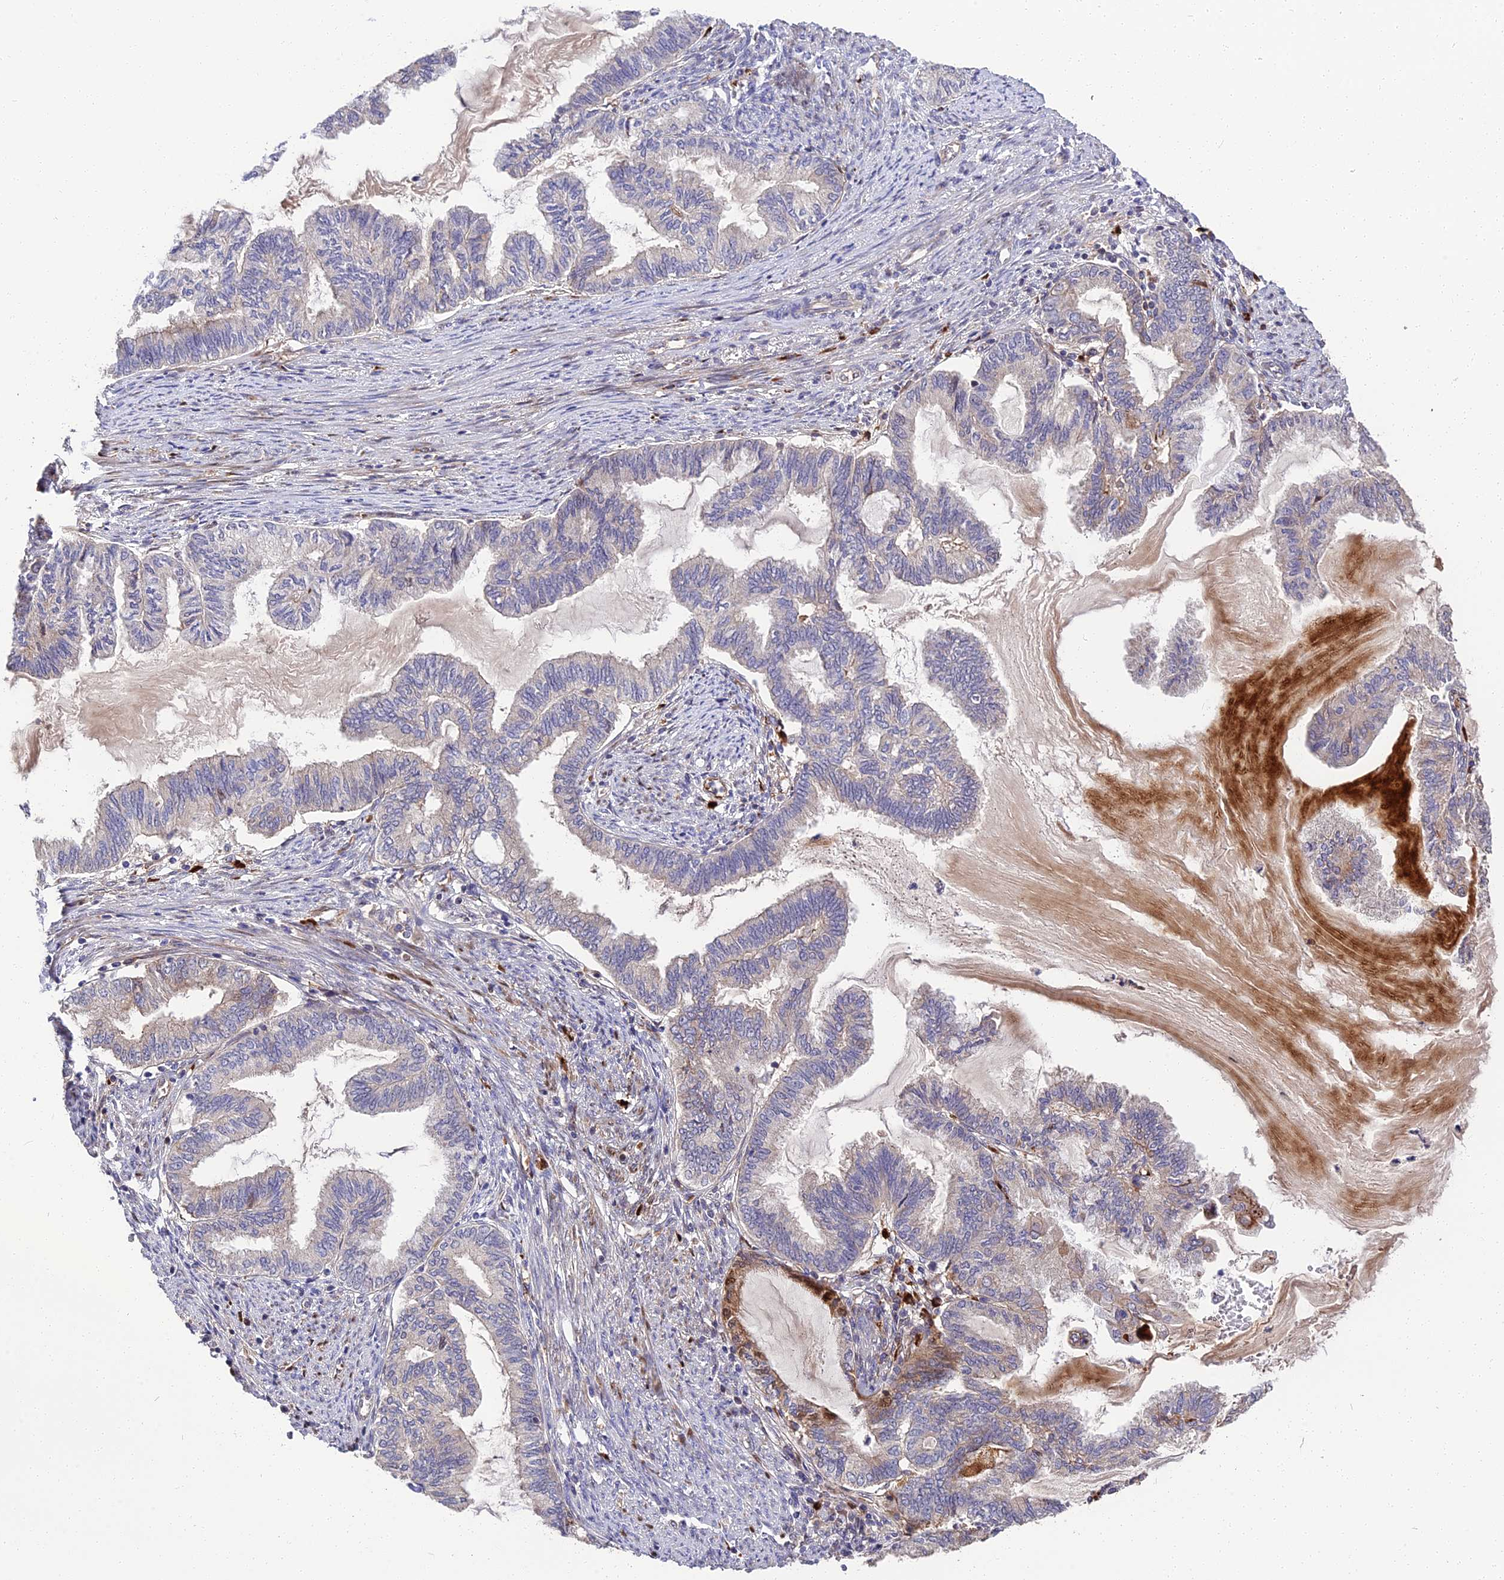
{"staining": {"intensity": "negative", "quantity": "none", "location": "none"}, "tissue": "endometrial cancer", "cell_type": "Tumor cells", "image_type": "cancer", "snomed": [{"axis": "morphology", "description": "Adenocarcinoma, NOS"}, {"axis": "topography", "description": "Endometrium"}], "caption": "Tumor cells are negative for brown protein staining in endometrial cancer (adenocarcinoma). Nuclei are stained in blue.", "gene": "MFSD2A", "patient": {"sex": "female", "age": 86}}